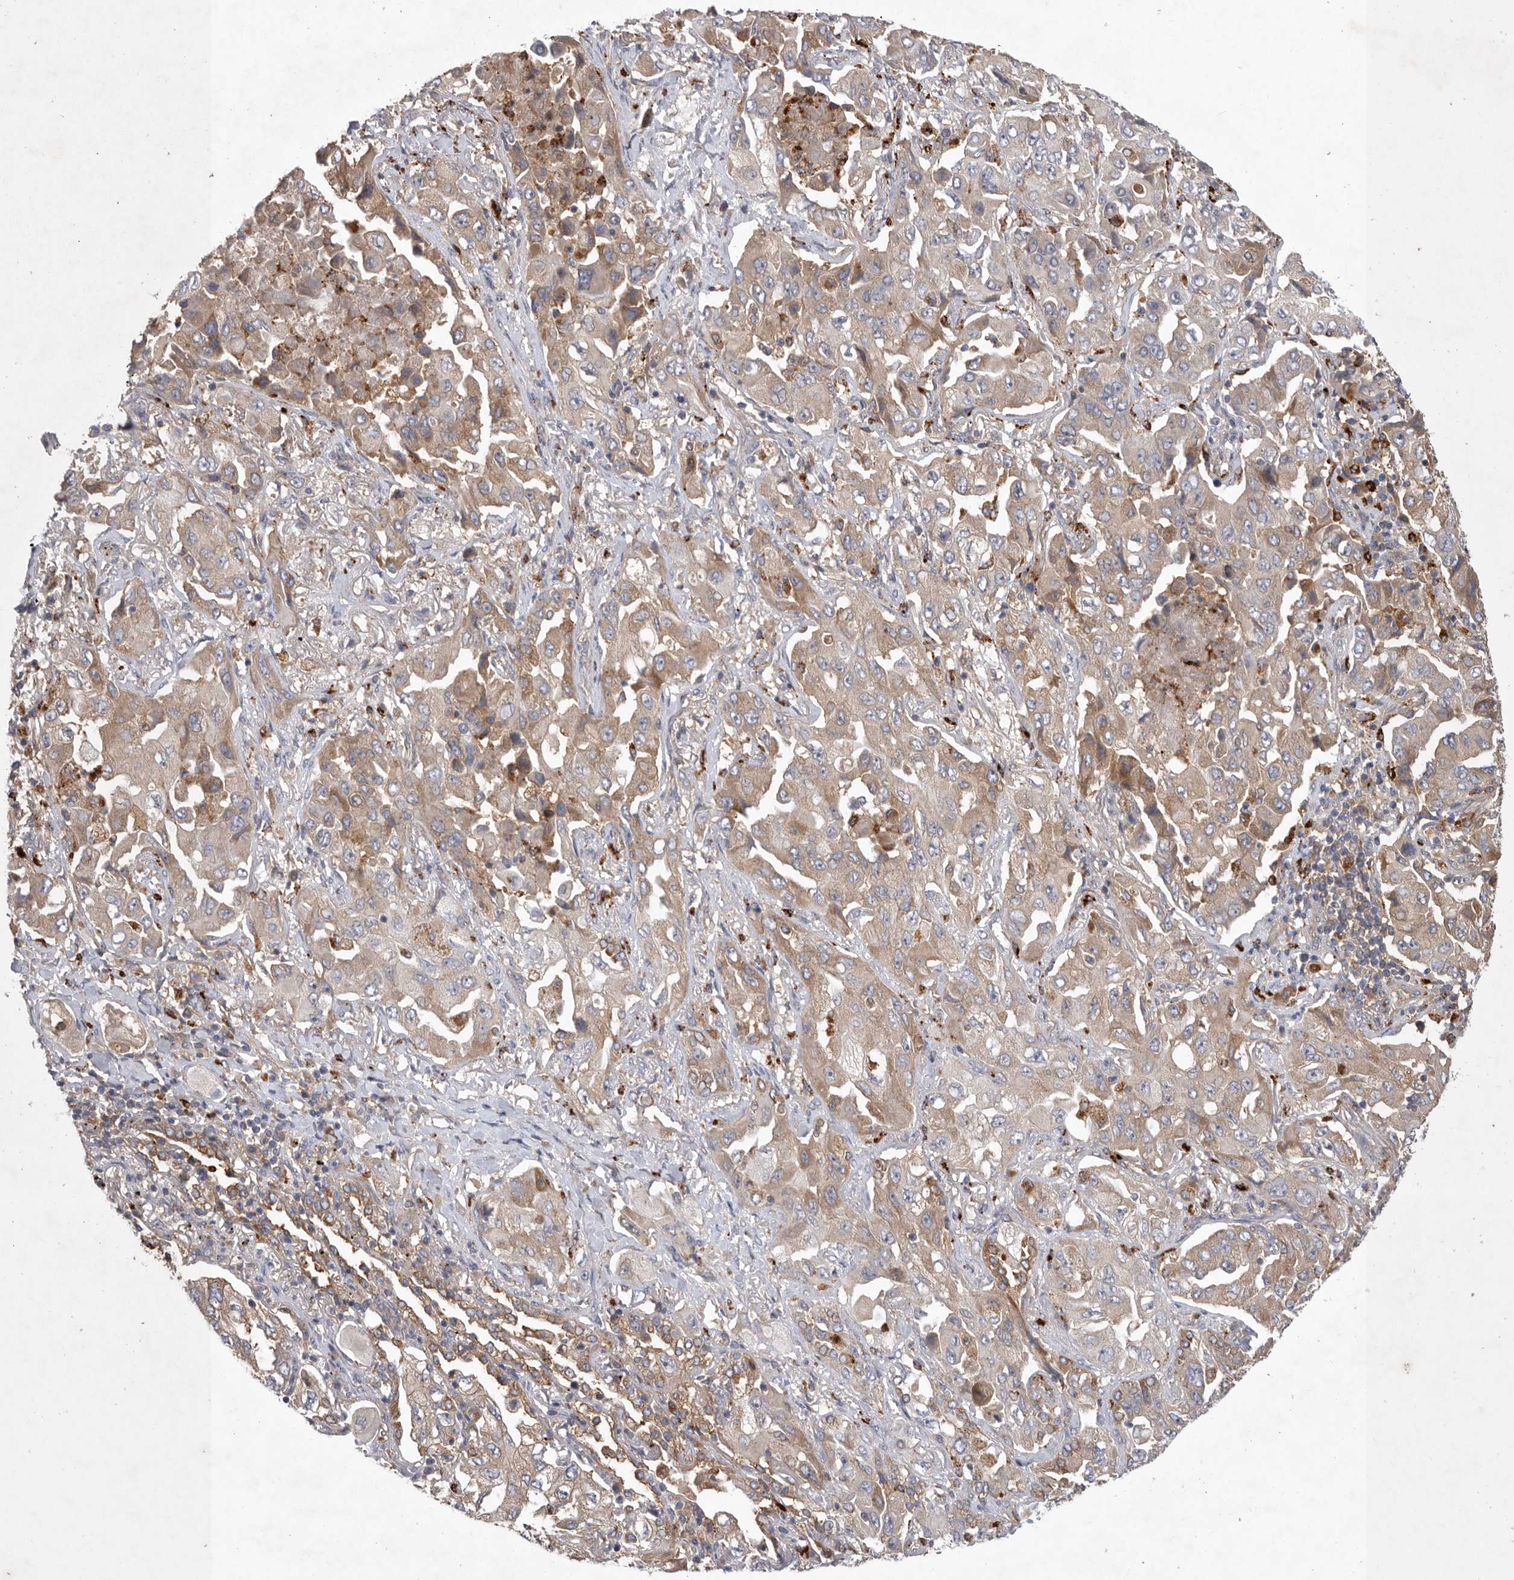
{"staining": {"intensity": "weak", "quantity": ">75%", "location": "cytoplasmic/membranous"}, "tissue": "lung cancer", "cell_type": "Tumor cells", "image_type": "cancer", "snomed": [{"axis": "morphology", "description": "Adenocarcinoma, NOS"}, {"axis": "topography", "description": "Lung"}], "caption": "The histopathology image shows immunohistochemical staining of lung cancer. There is weak cytoplasmic/membranous staining is appreciated in approximately >75% of tumor cells.", "gene": "C1orf109", "patient": {"sex": "female", "age": 65}}